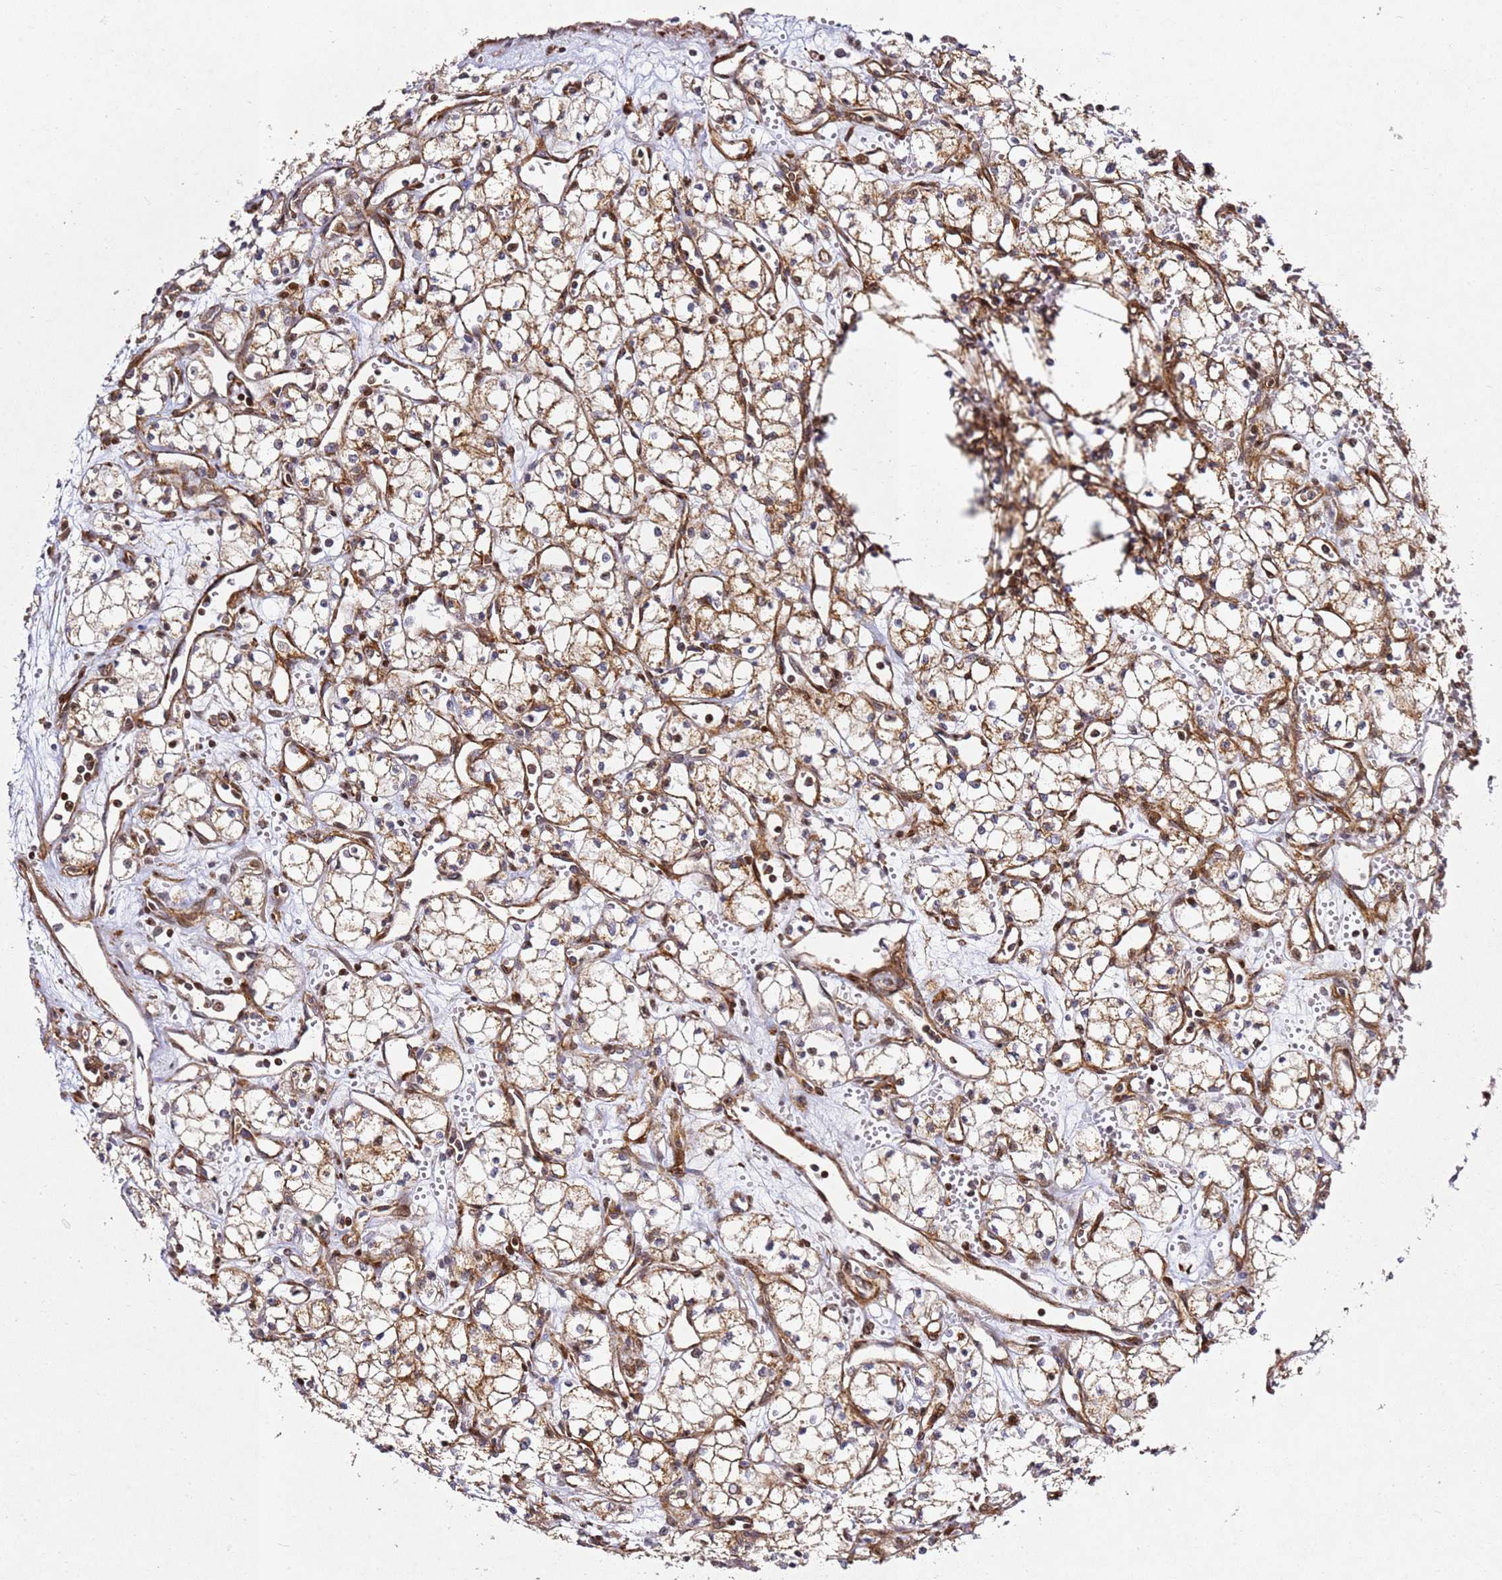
{"staining": {"intensity": "weak", "quantity": ">75%", "location": "cytoplasmic/membranous"}, "tissue": "renal cancer", "cell_type": "Tumor cells", "image_type": "cancer", "snomed": [{"axis": "morphology", "description": "Adenocarcinoma, NOS"}, {"axis": "topography", "description": "Kidney"}], "caption": "Immunohistochemical staining of human renal adenocarcinoma shows weak cytoplasmic/membranous protein positivity in about >75% of tumor cells.", "gene": "ZNF296", "patient": {"sex": "male", "age": 59}}